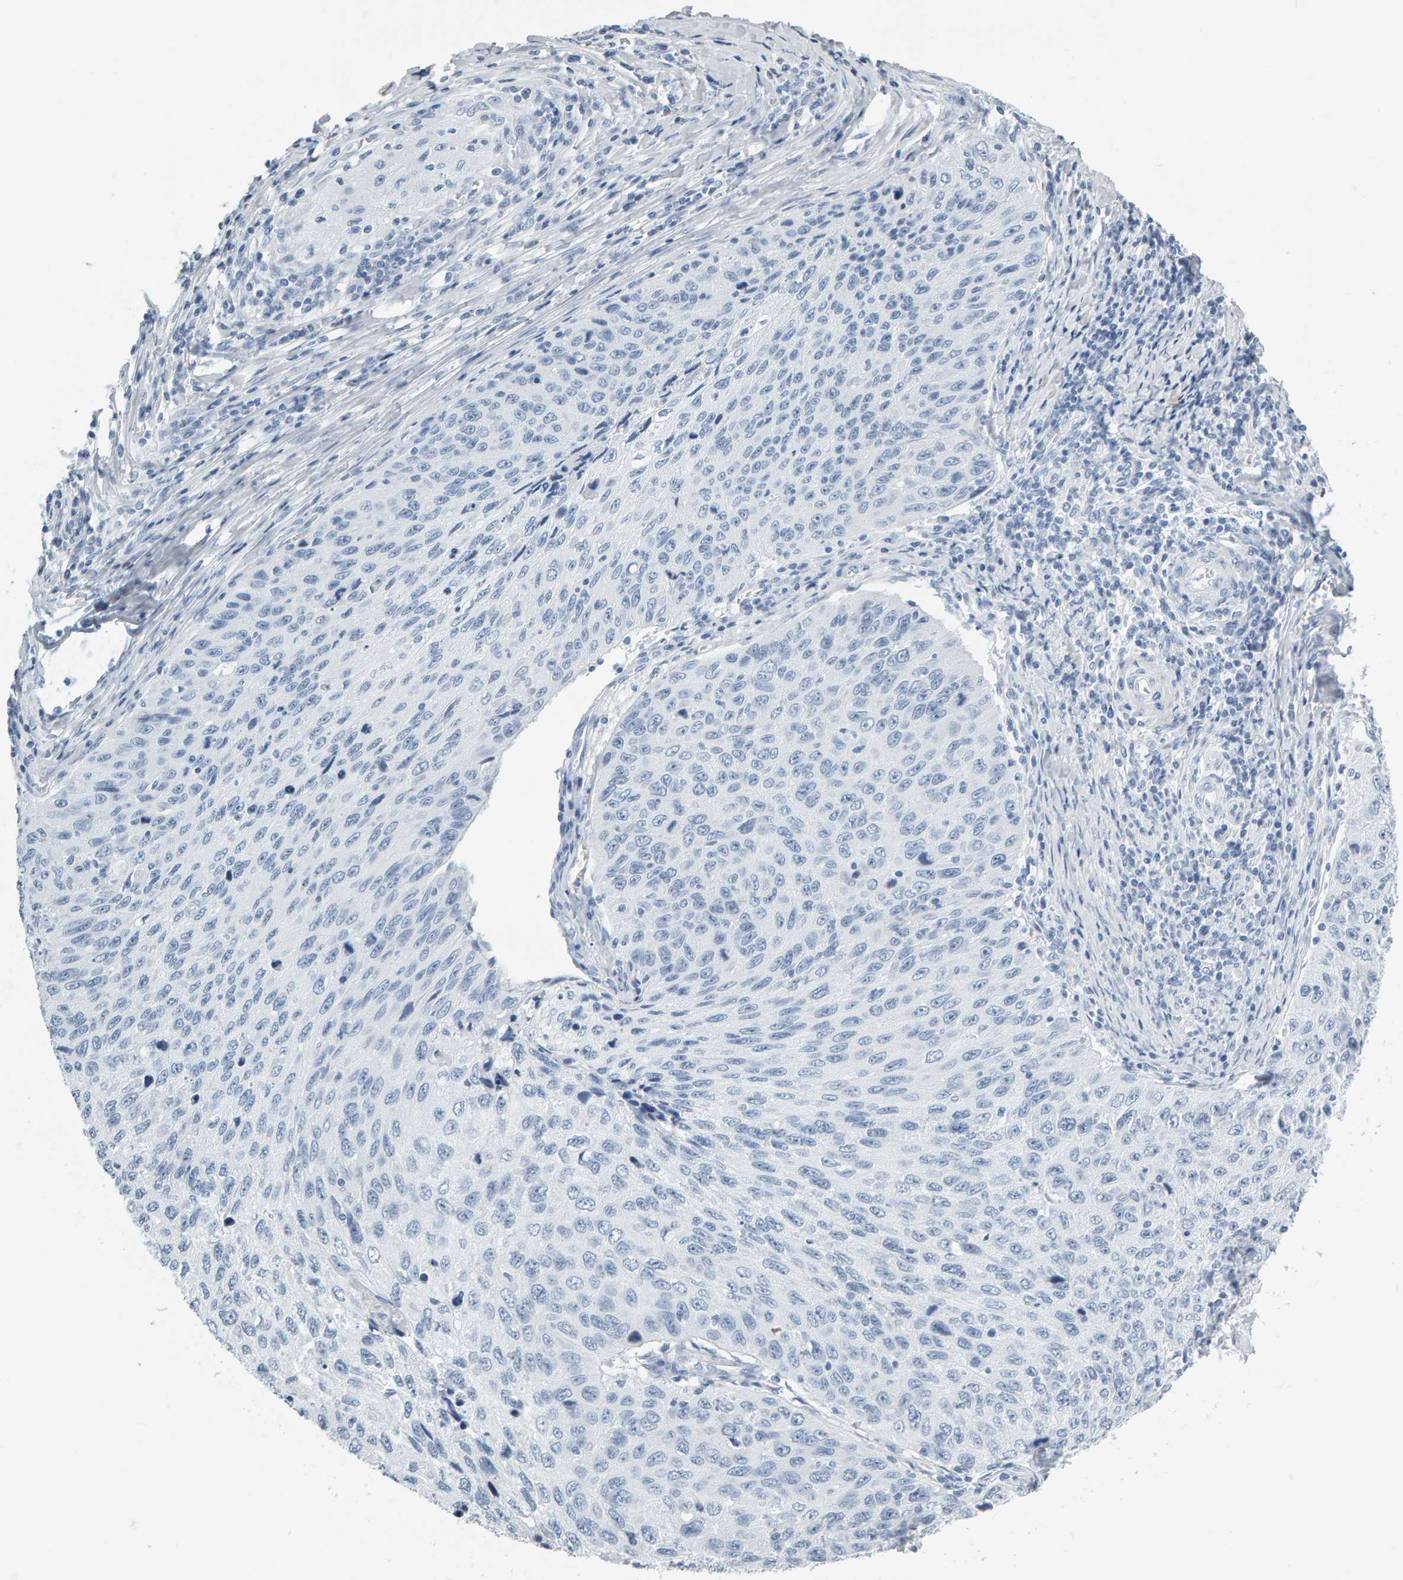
{"staining": {"intensity": "negative", "quantity": "none", "location": "none"}, "tissue": "cervical cancer", "cell_type": "Tumor cells", "image_type": "cancer", "snomed": [{"axis": "morphology", "description": "Squamous cell carcinoma, NOS"}, {"axis": "topography", "description": "Cervix"}], "caption": "An image of human cervical squamous cell carcinoma is negative for staining in tumor cells.", "gene": "SPACA3", "patient": {"sex": "female", "age": 53}}